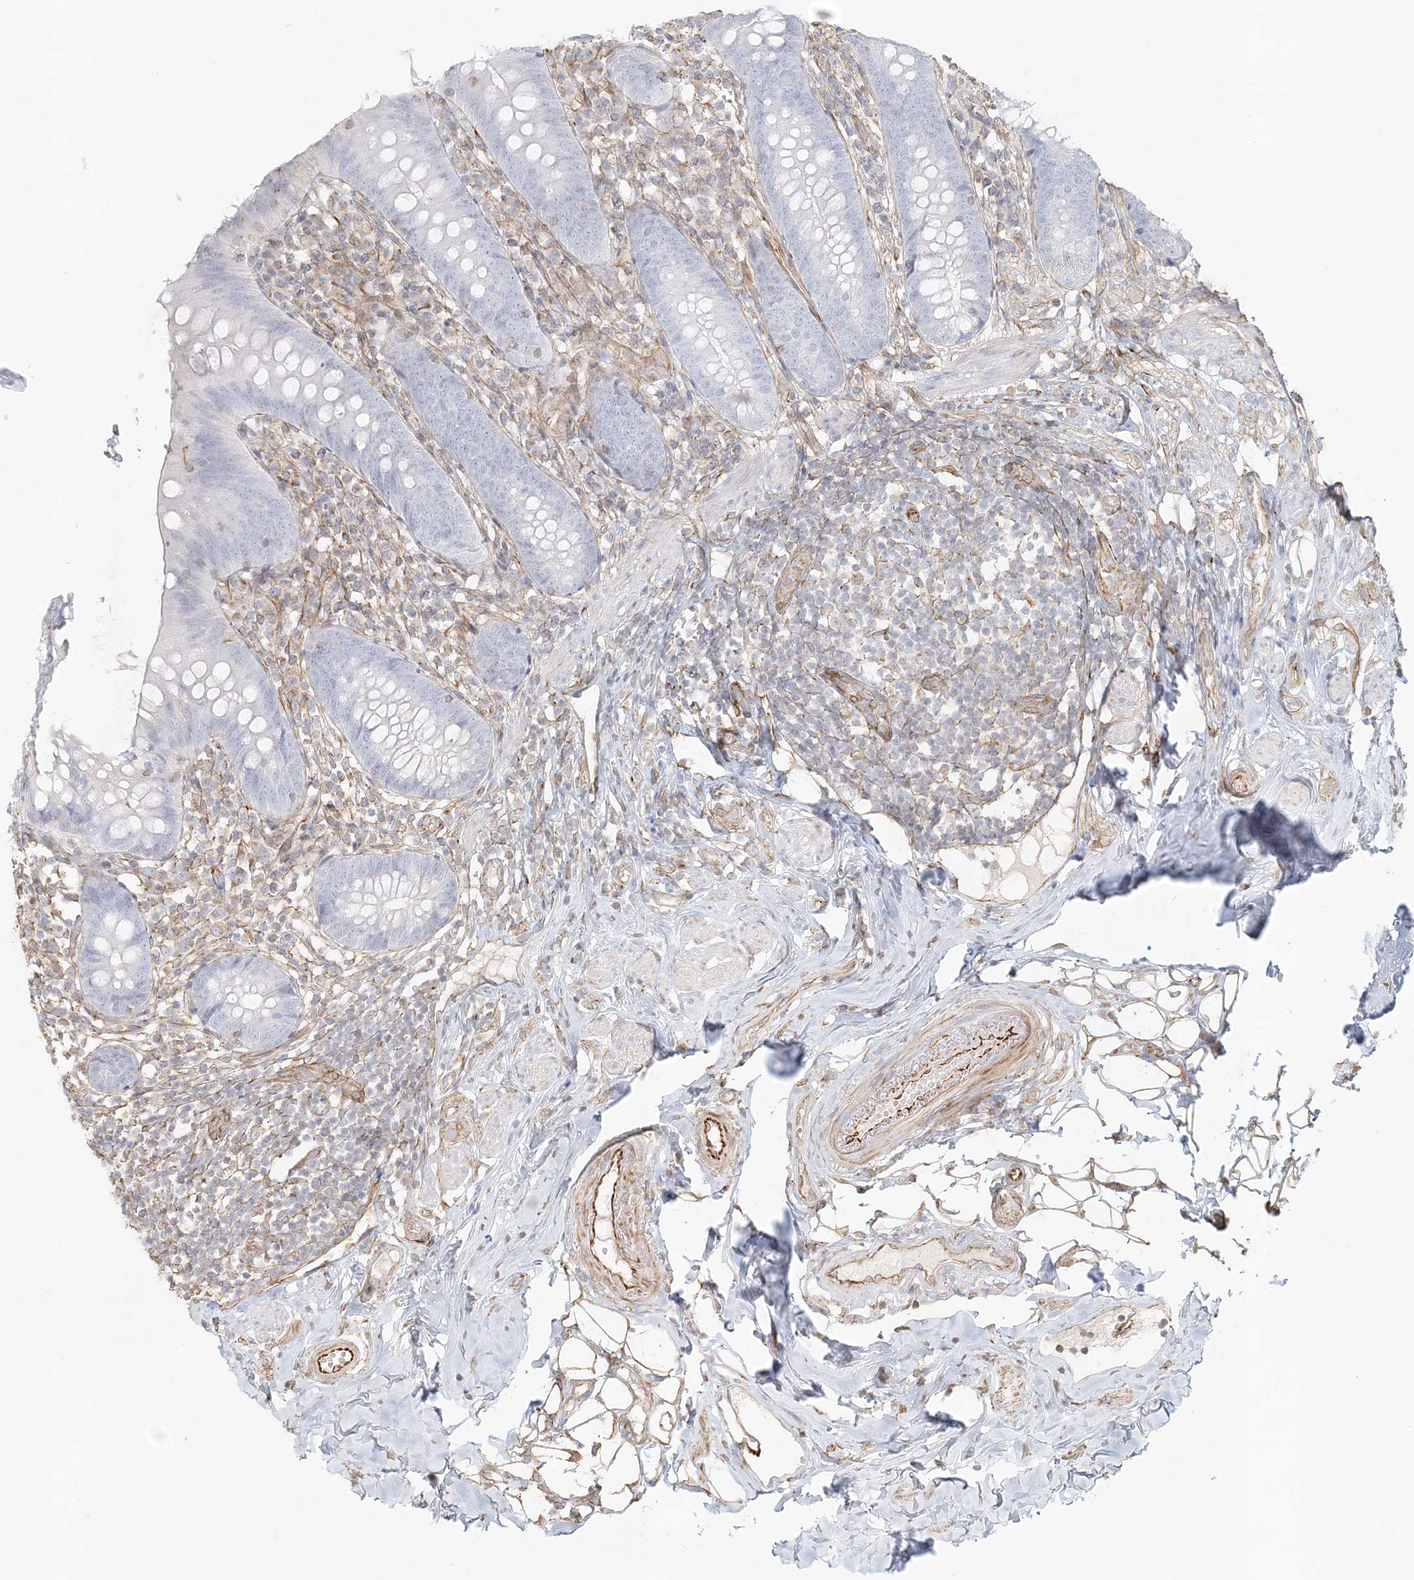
{"staining": {"intensity": "negative", "quantity": "none", "location": "none"}, "tissue": "appendix", "cell_type": "Glandular cells", "image_type": "normal", "snomed": [{"axis": "morphology", "description": "Normal tissue, NOS"}, {"axis": "topography", "description": "Appendix"}], "caption": "Glandular cells show no significant staining in benign appendix. (Stains: DAB IHC with hematoxylin counter stain, Microscopy: brightfield microscopy at high magnification).", "gene": "DMRTB1", "patient": {"sex": "female", "age": 62}}